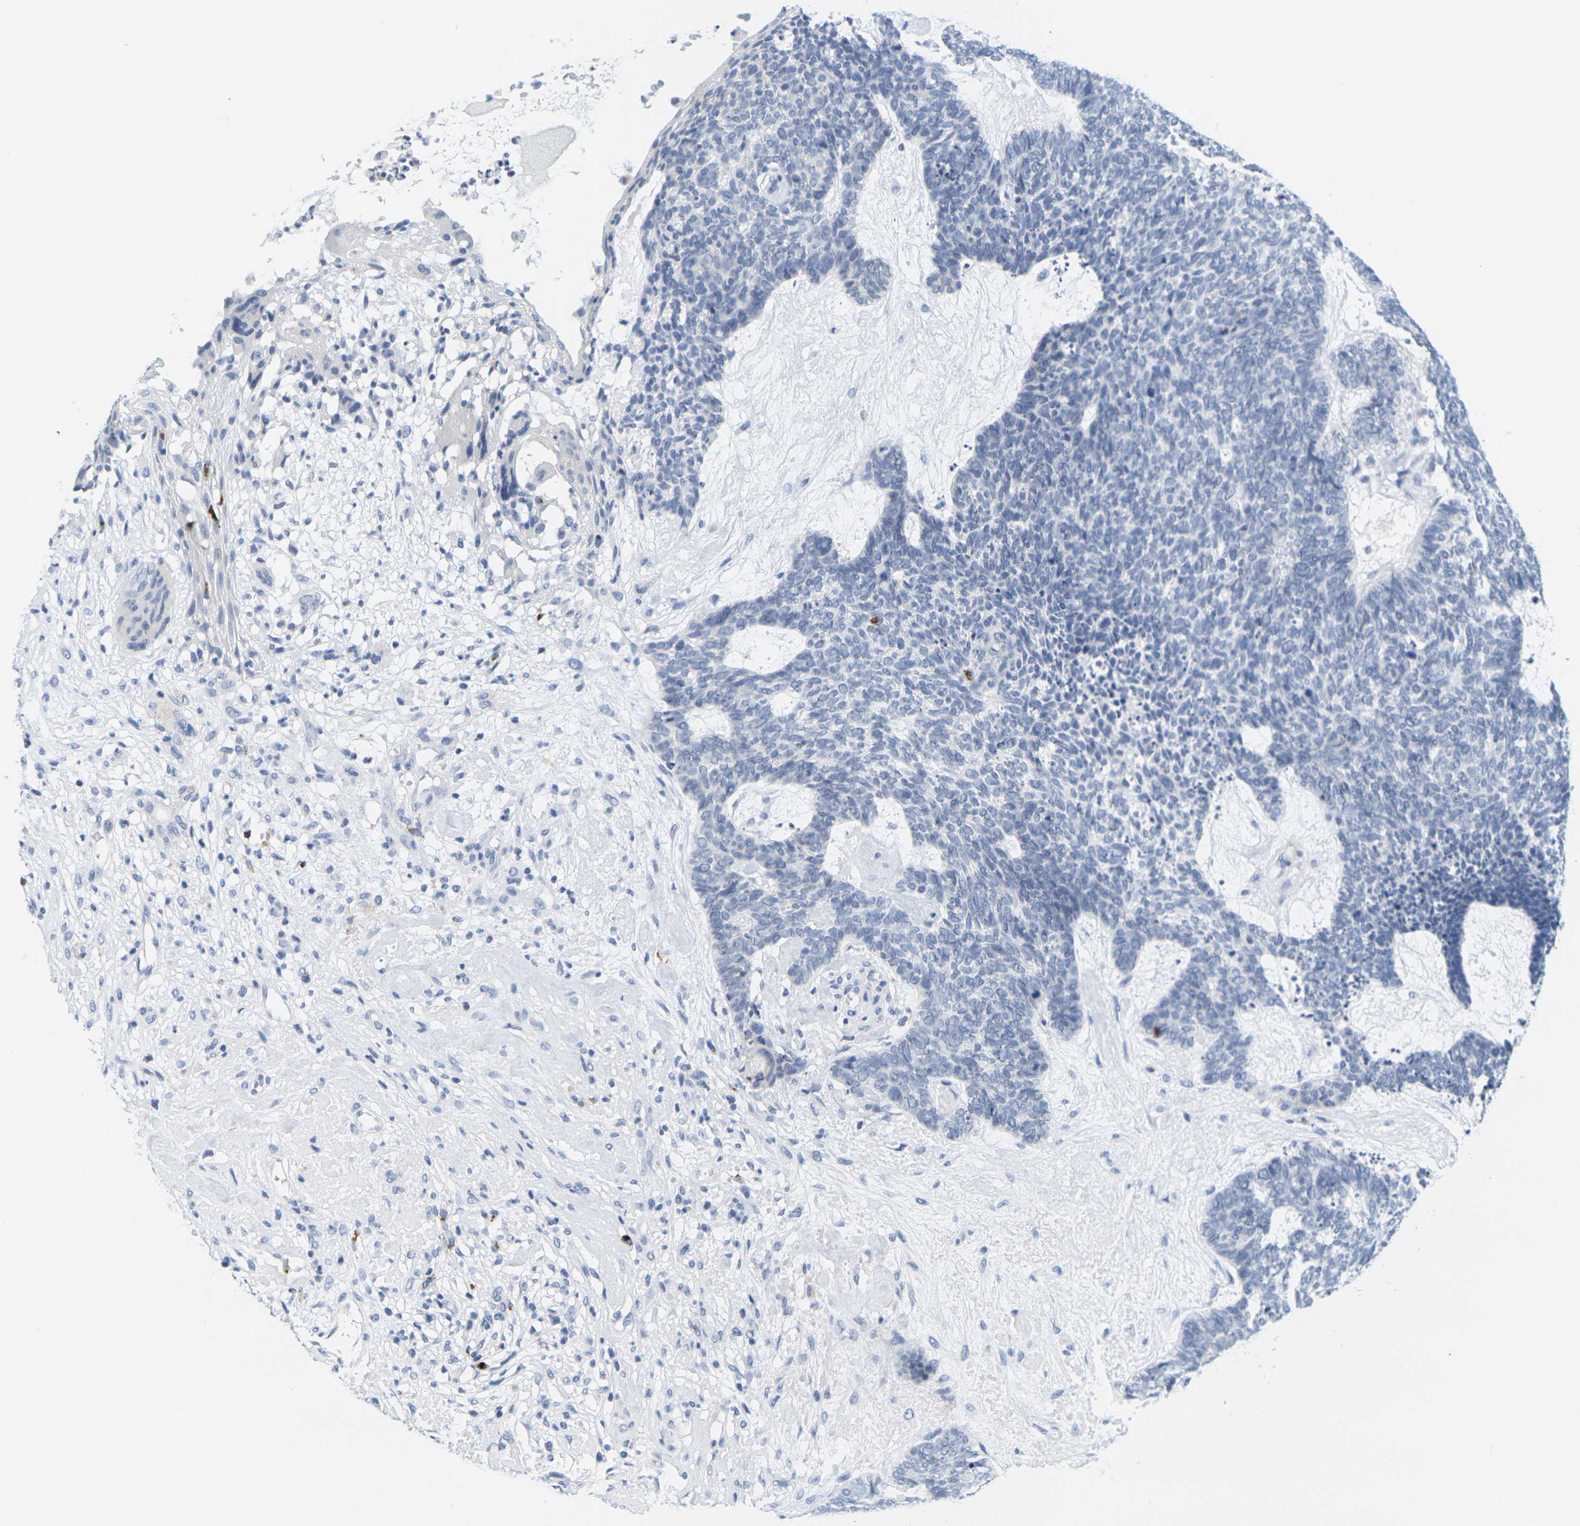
{"staining": {"intensity": "negative", "quantity": "none", "location": "none"}, "tissue": "skin cancer", "cell_type": "Tumor cells", "image_type": "cancer", "snomed": [{"axis": "morphology", "description": "Basal cell carcinoma"}, {"axis": "topography", "description": "Skin"}], "caption": "Skin cancer (basal cell carcinoma) was stained to show a protein in brown. There is no significant positivity in tumor cells.", "gene": "HLA-DOB", "patient": {"sex": "female", "age": 84}}